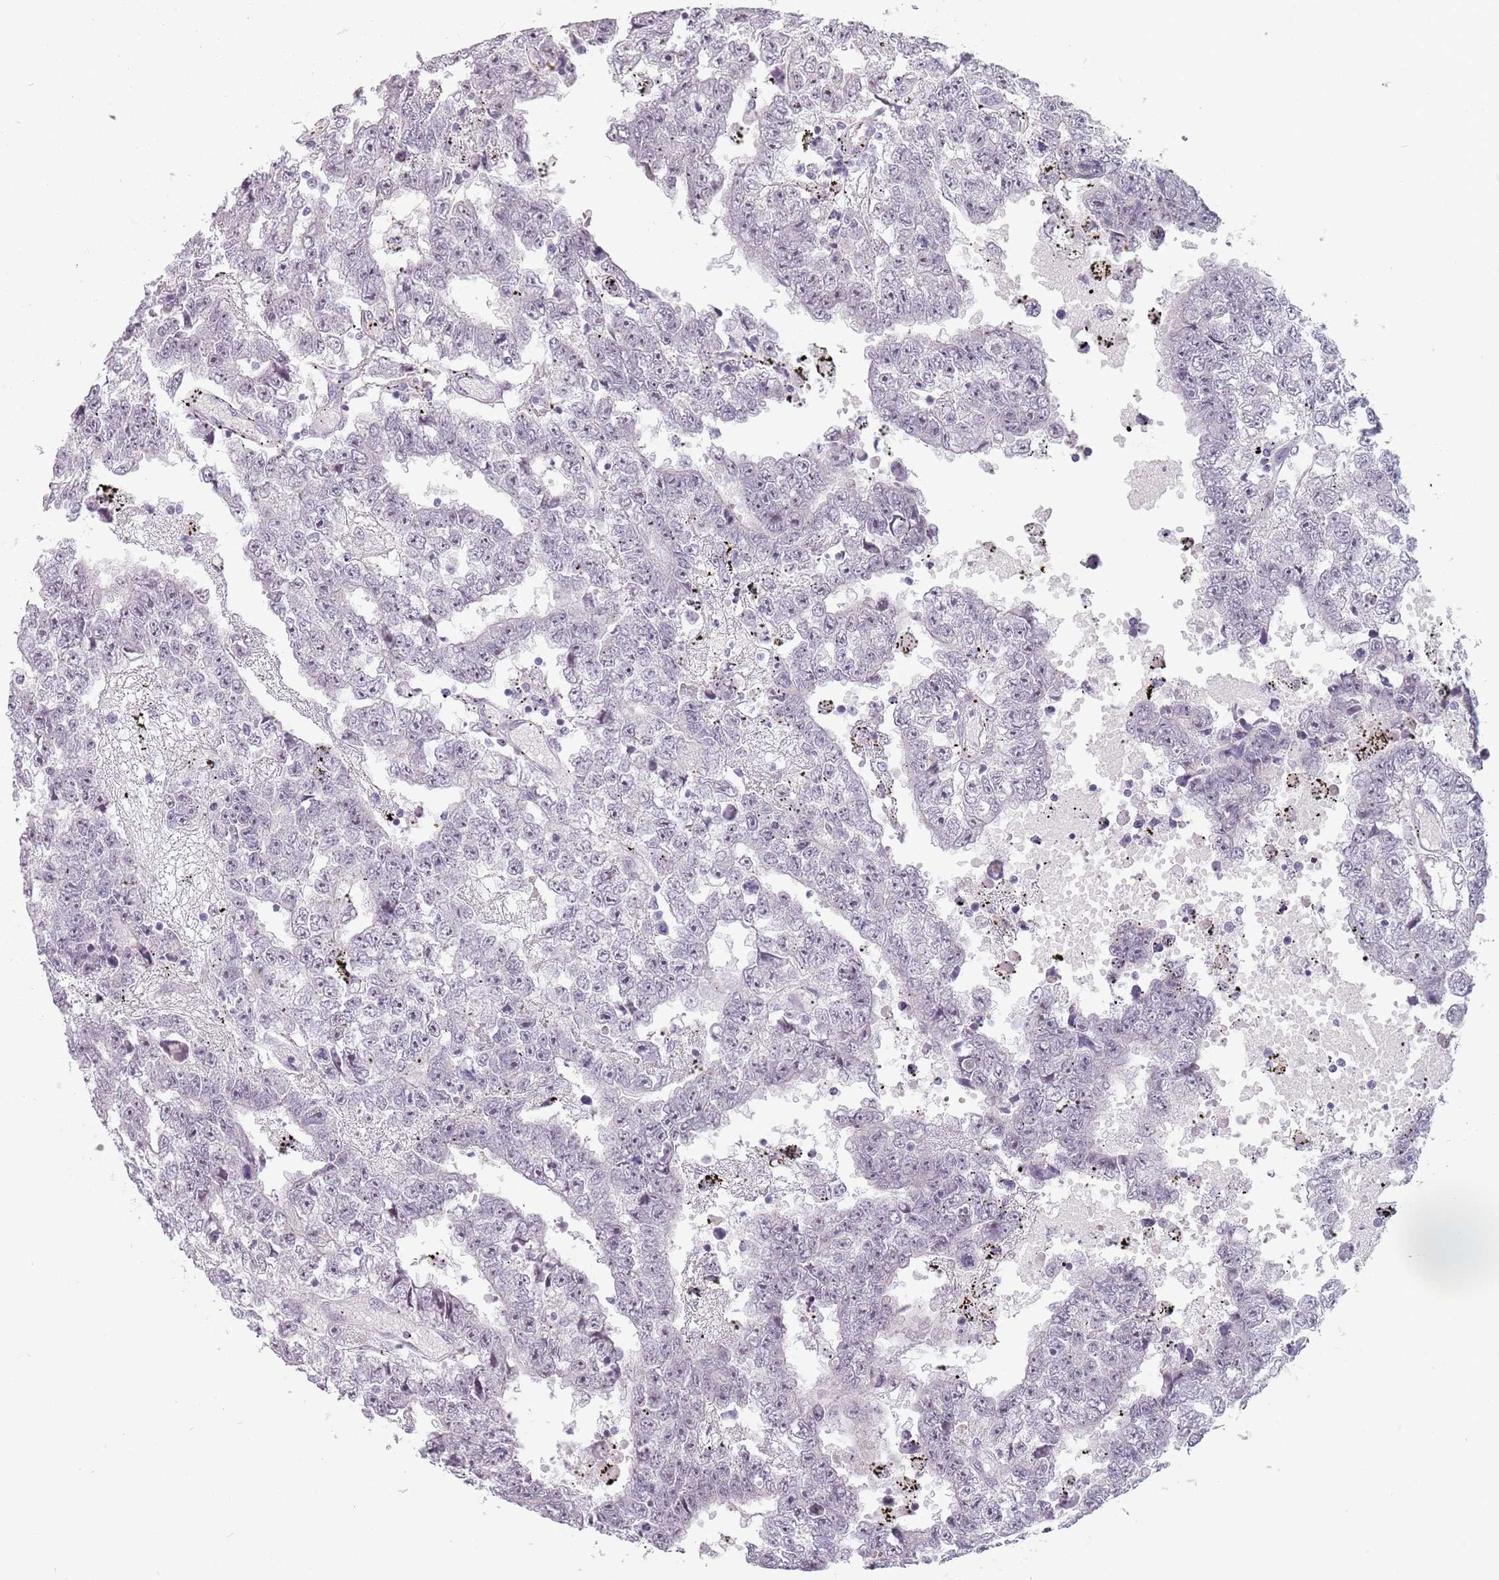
{"staining": {"intensity": "negative", "quantity": "none", "location": "none"}, "tissue": "testis cancer", "cell_type": "Tumor cells", "image_type": "cancer", "snomed": [{"axis": "morphology", "description": "Carcinoma, Embryonal, NOS"}, {"axis": "topography", "description": "Testis"}], "caption": "Testis cancer was stained to show a protein in brown. There is no significant staining in tumor cells. The staining was performed using DAB (3,3'-diaminobenzidine) to visualize the protein expression in brown, while the nuclei were stained in blue with hematoxylin (Magnification: 20x).", "gene": "PTCHD1", "patient": {"sex": "male", "age": 25}}